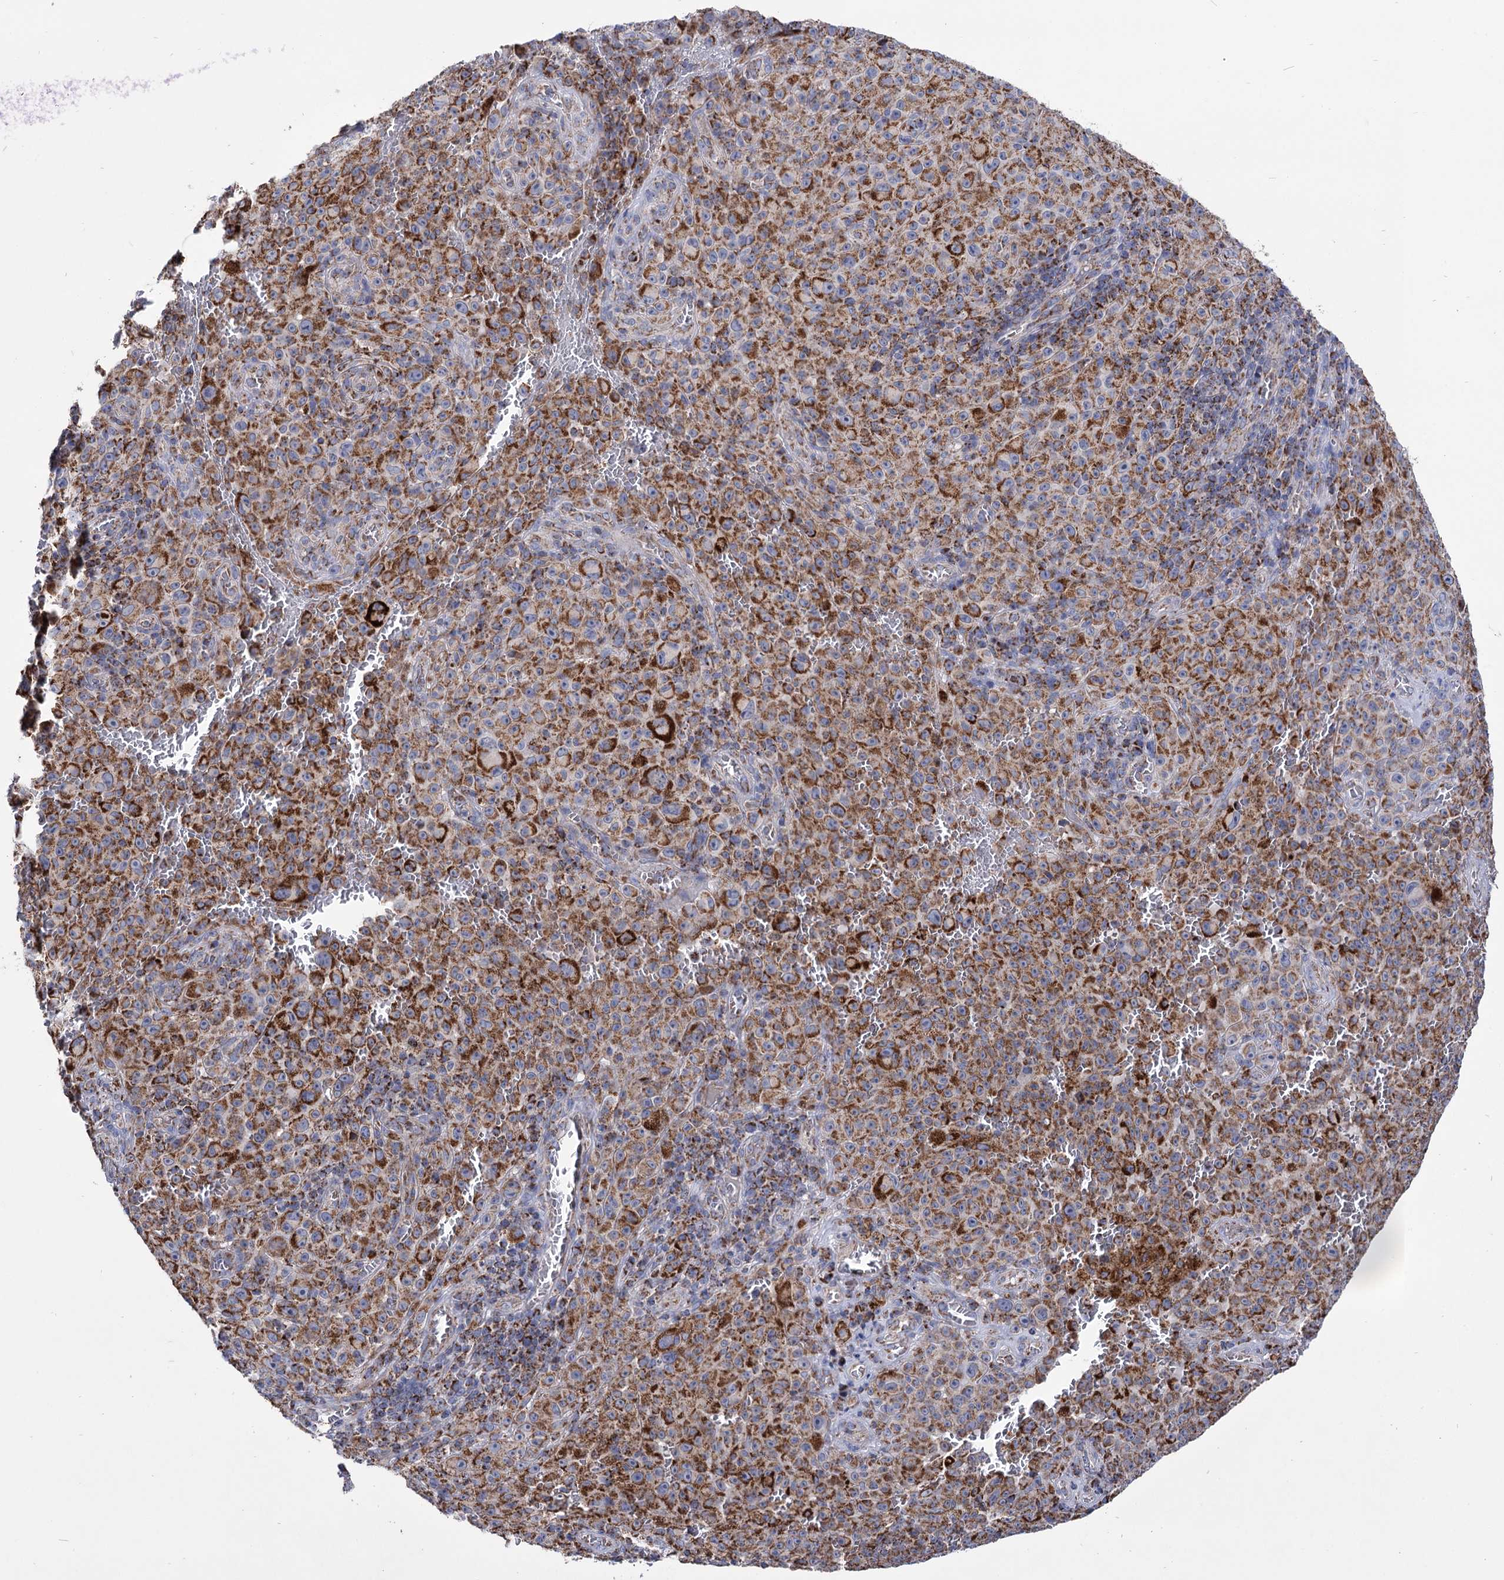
{"staining": {"intensity": "strong", "quantity": ">75%", "location": "cytoplasmic/membranous"}, "tissue": "melanoma", "cell_type": "Tumor cells", "image_type": "cancer", "snomed": [{"axis": "morphology", "description": "Malignant melanoma, NOS"}, {"axis": "topography", "description": "Skin"}], "caption": "Immunohistochemical staining of human malignant melanoma shows high levels of strong cytoplasmic/membranous protein staining in approximately >75% of tumor cells.", "gene": "ABHD10", "patient": {"sex": "female", "age": 82}}